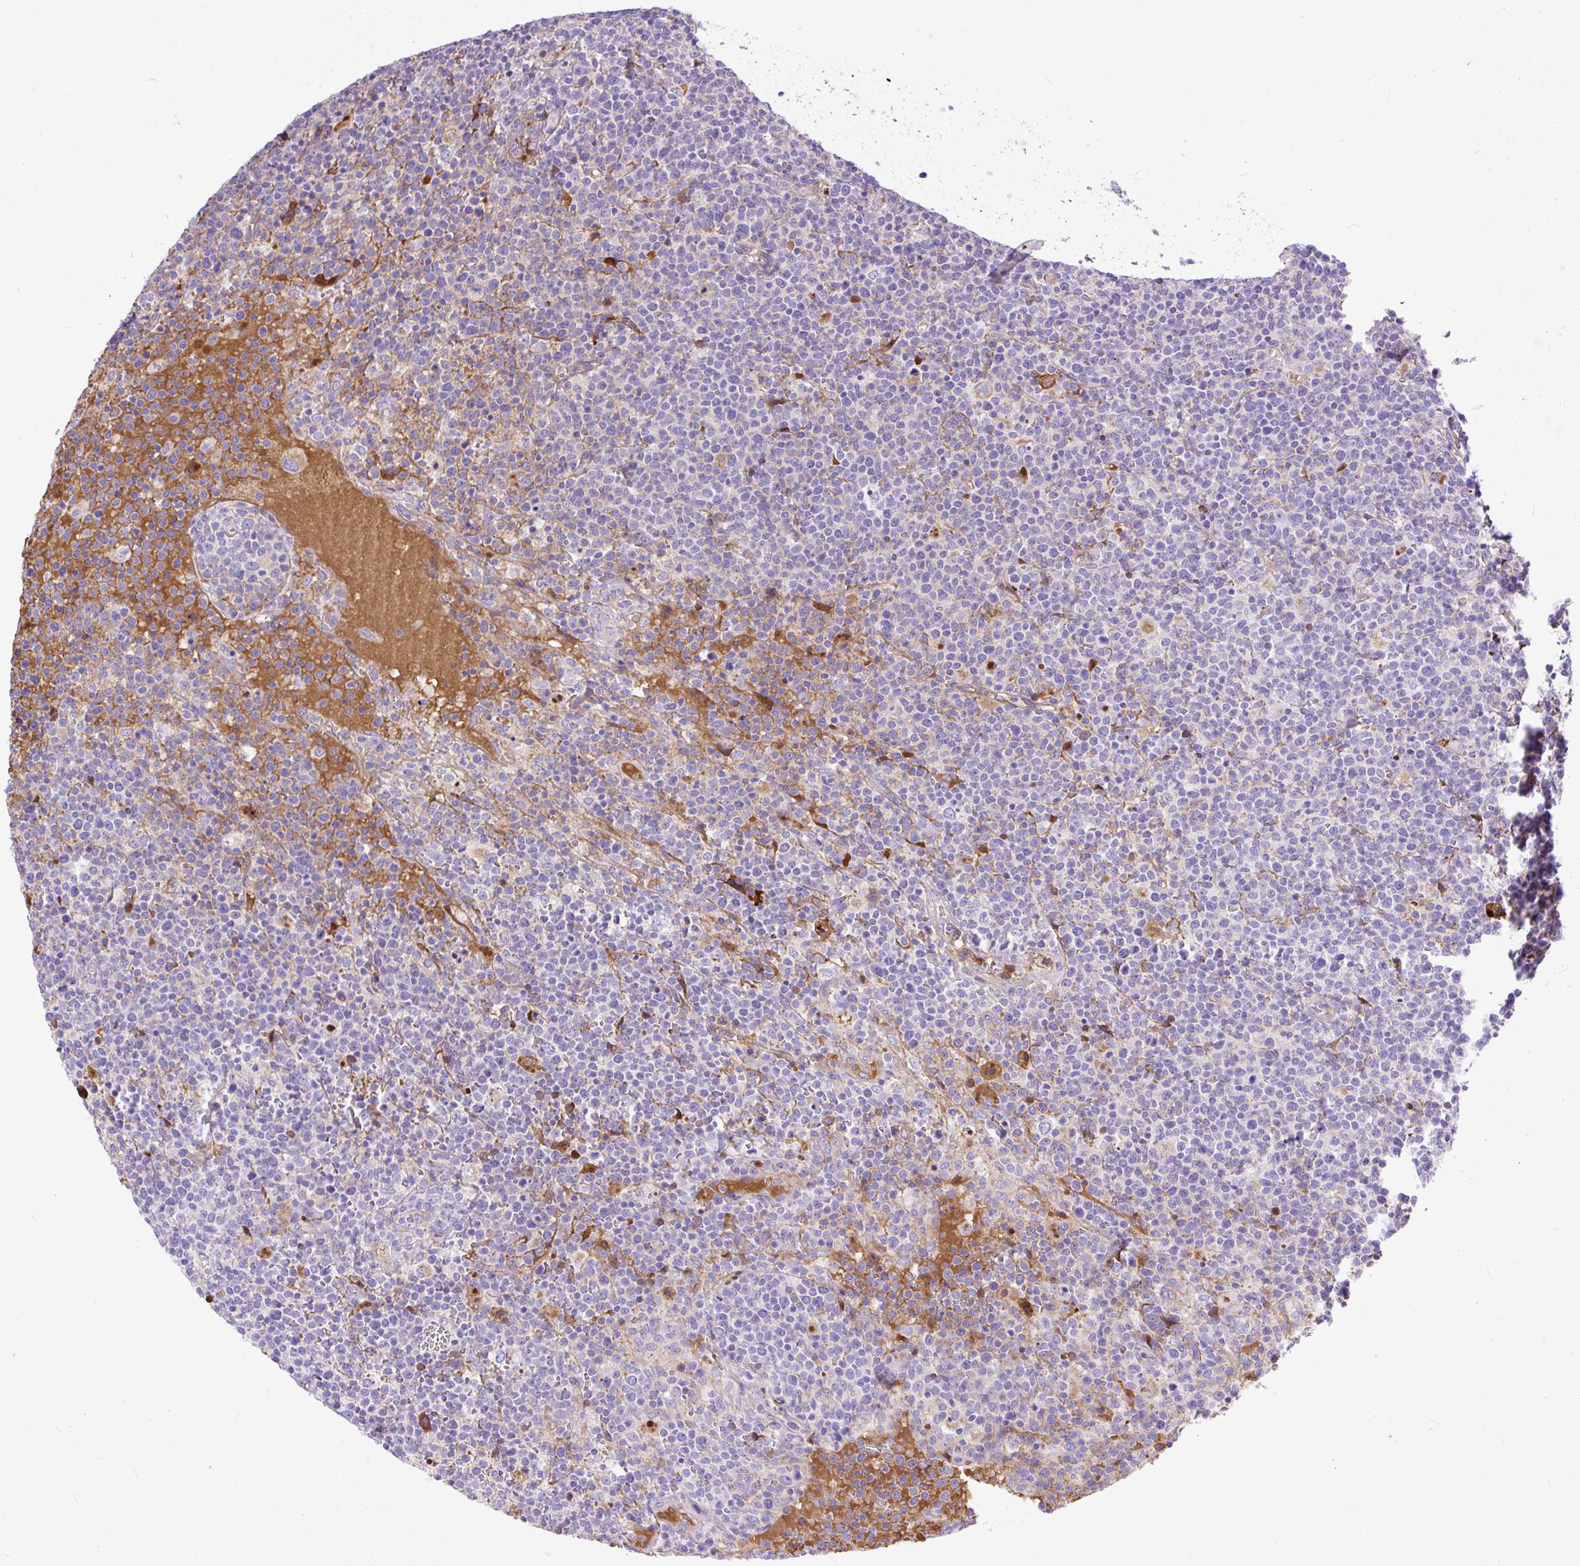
{"staining": {"intensity": "negative", "quantity": "none", "location": "none"}, "tissue": "lymphoma", "cell_type": "Tumor cells", "image_type": "cancer", "snomed": [{"axis": "morphology", "description": "Malignant lymphoma, non-Hodgkin's type, High grade"}, {"axis": "topography", "description": "Lymph node"}], "caption": "Malignant lymphoma, non-Hodgkin's type (high-grade) was stained to show a protein in brown. There is no significant expression in tumor cells.", "gene": "CLEC3B", "patient": {"sex": "male", "age": 61}}